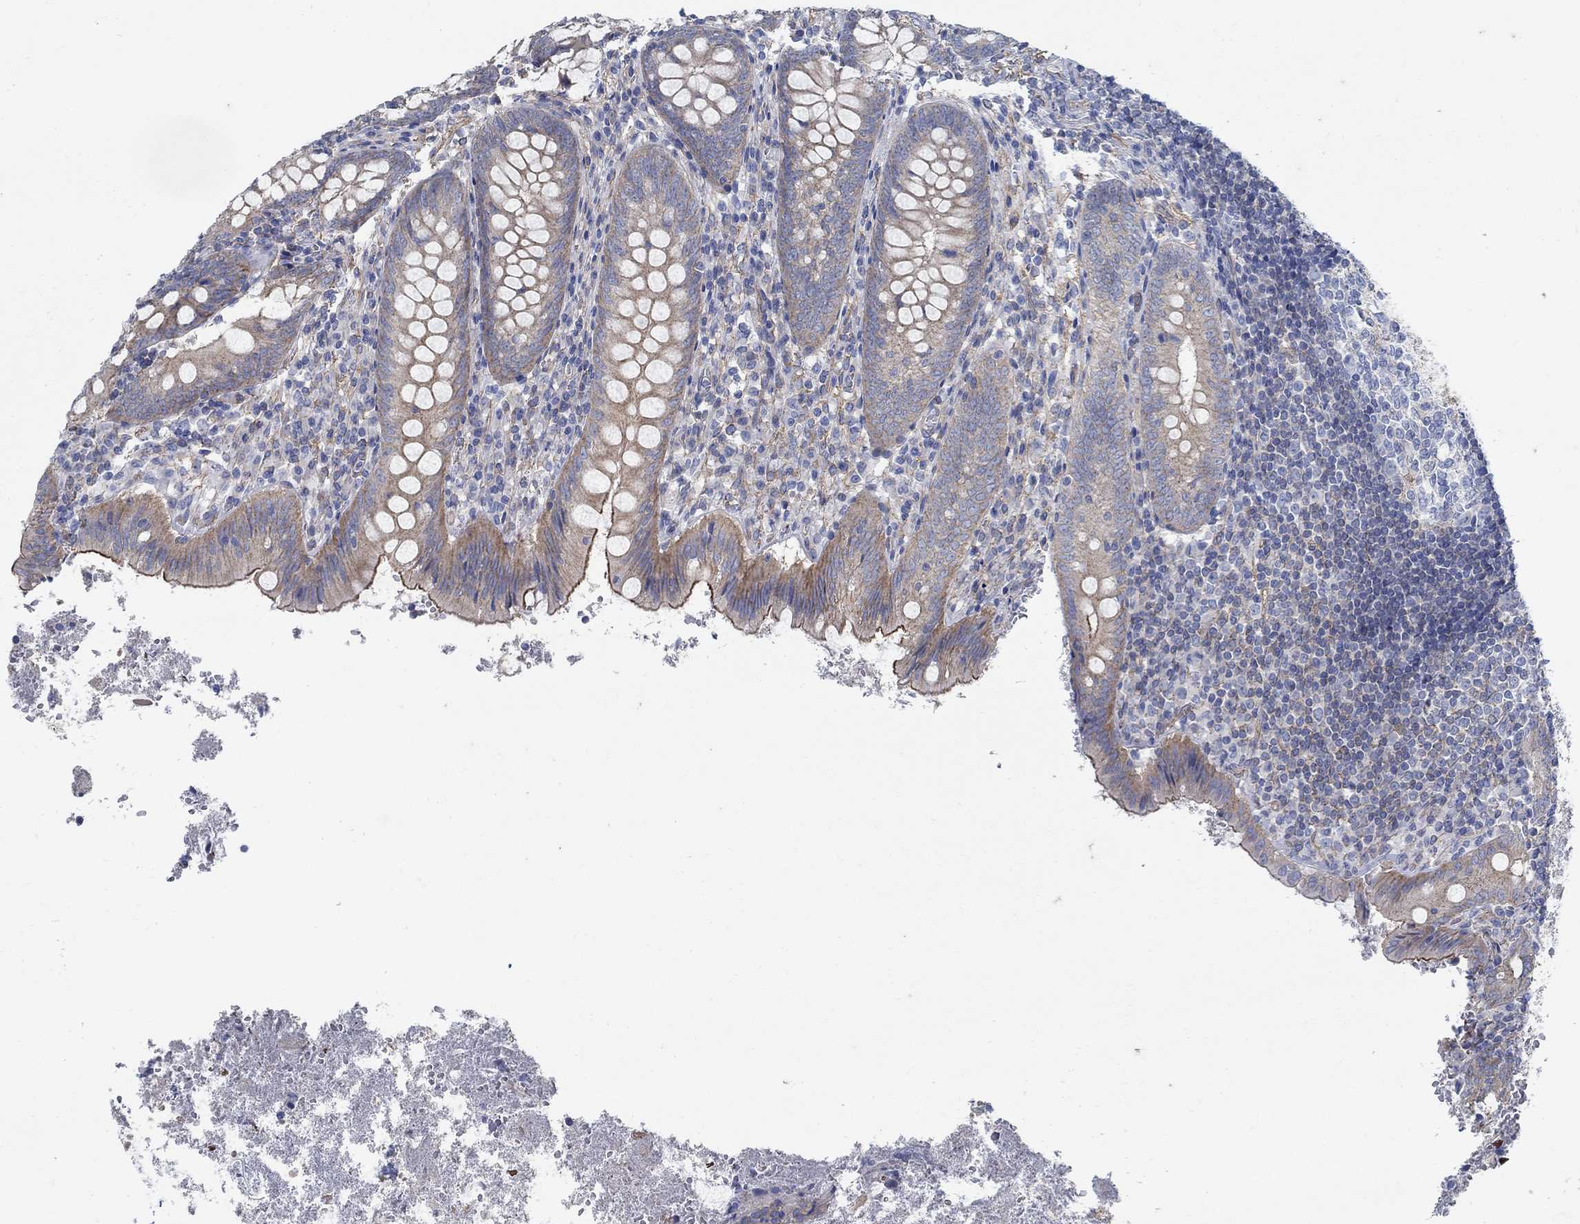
{"staining": {"intensity": "strong", "quantity": "<25%", "location": "cytoplasmic/membranous"}, "tissue": "appendix", "cell_type": "Glandular cells", "image_type": "normal", "snomed": [{"axis": "morphology", "description": "Normal tissue, NOS"}, {"axis": "topography", "description": "Appendix"}], "caption": "Human appendix stained with a brown dye exhibits strong cytoplasmic/membranous positive staining in approximately <25% of glandular cells.", "gene": "TMEM198", "patient": {"sex": "female", "age": 23}}